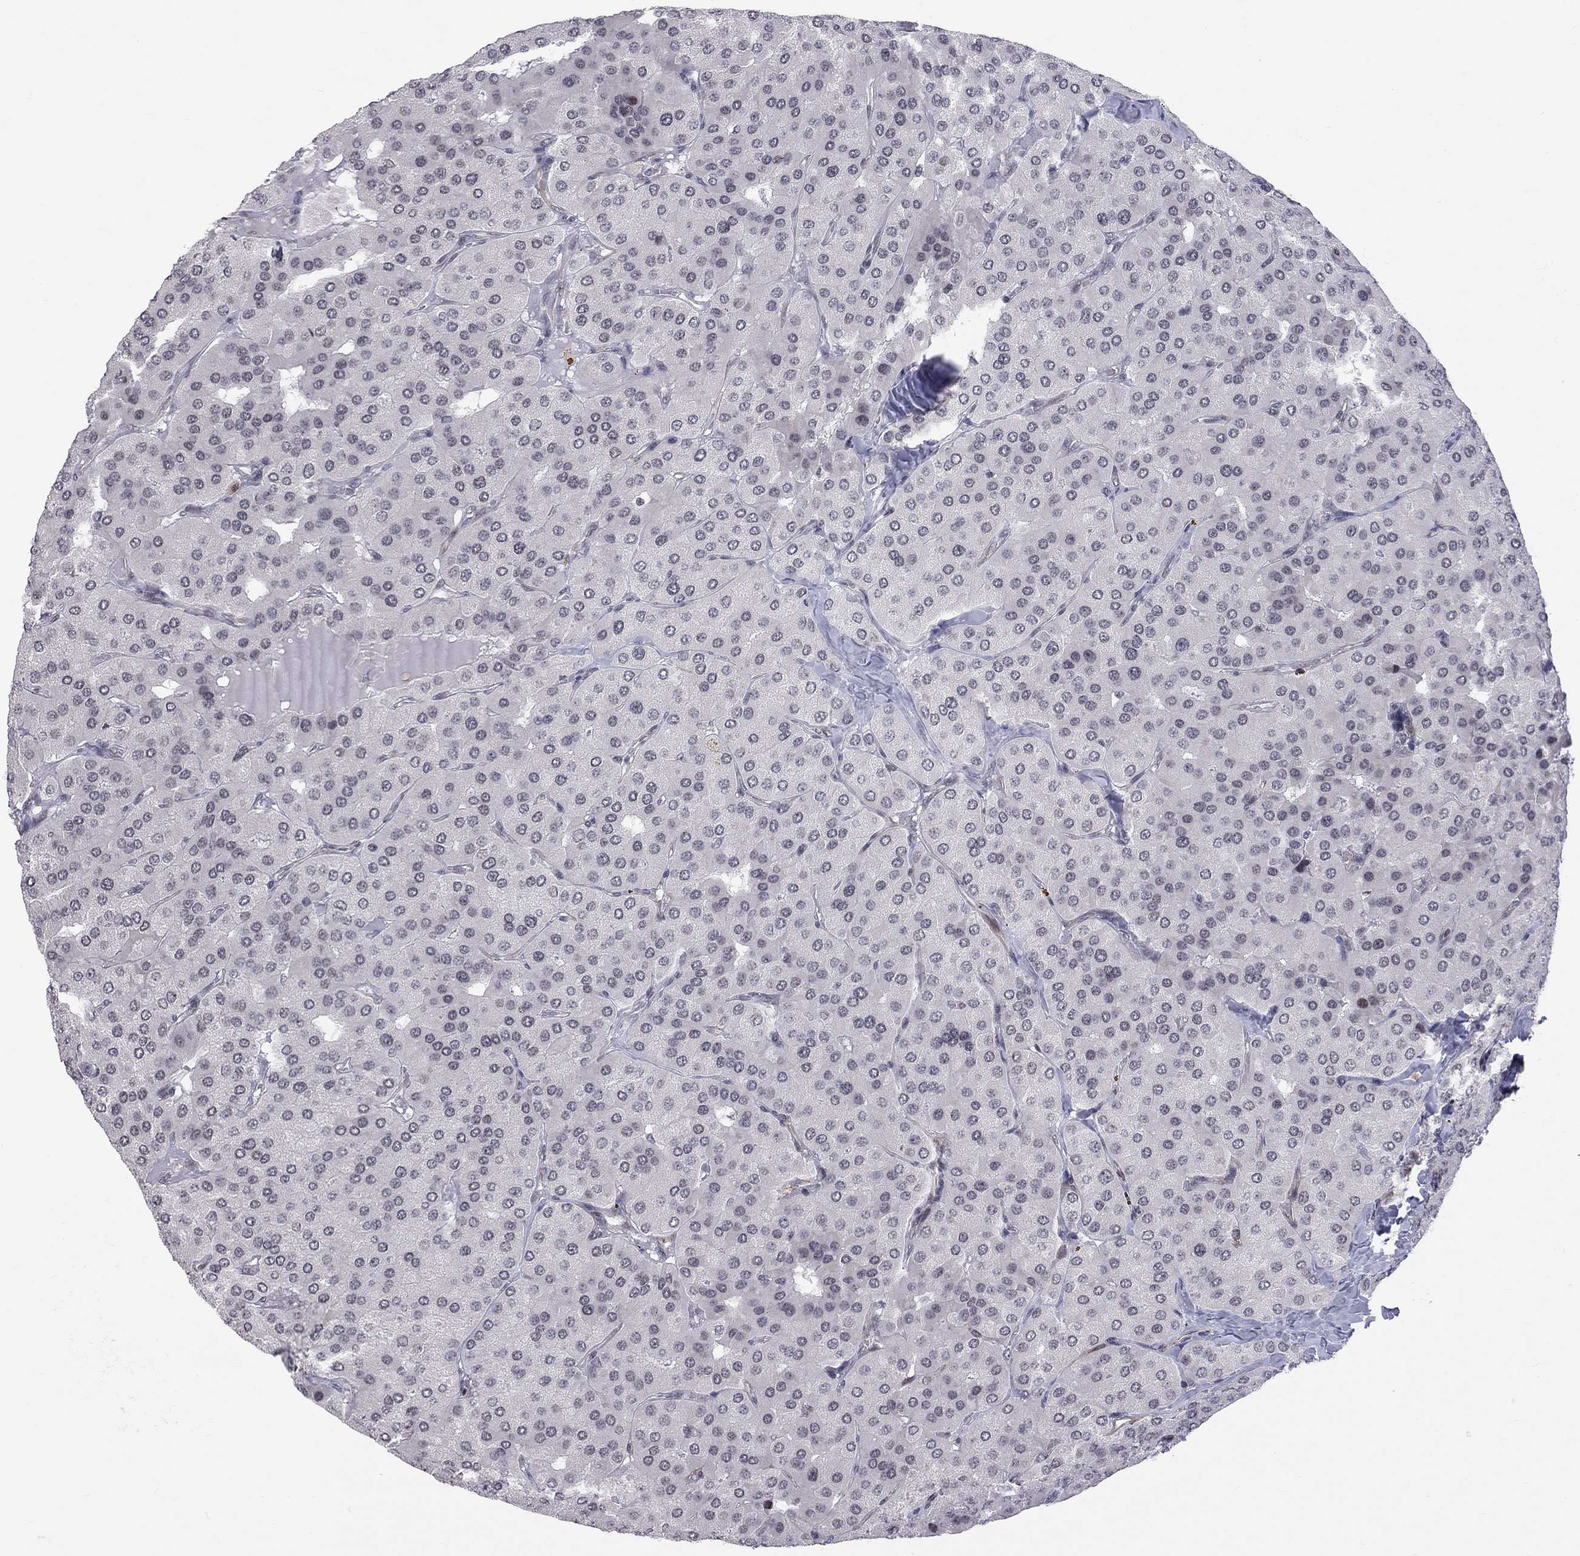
{"staining": {"intensity": "negative", "quantity": "none", "location": "none"}, "tissue": "parathyroid gland", "cell_type": "Glandular cells", "image_type": "normal", "snomed": [{"axis": "morphology", "description": "Normal tissue, NOS"}, {"axis": "morphology", "description": "Adenoma, NOS"}, {"axis": "topography", "description": "Parathyroid gland"}], "caption": "High power microscopy histopathology image of an immunohistochemistry photomicrograph of unremarkable parathyroid gland, revealing no significant expression in glandular cells.", "gene": "MTNR1B", "patient": {"sex": "female", "age": 86}}